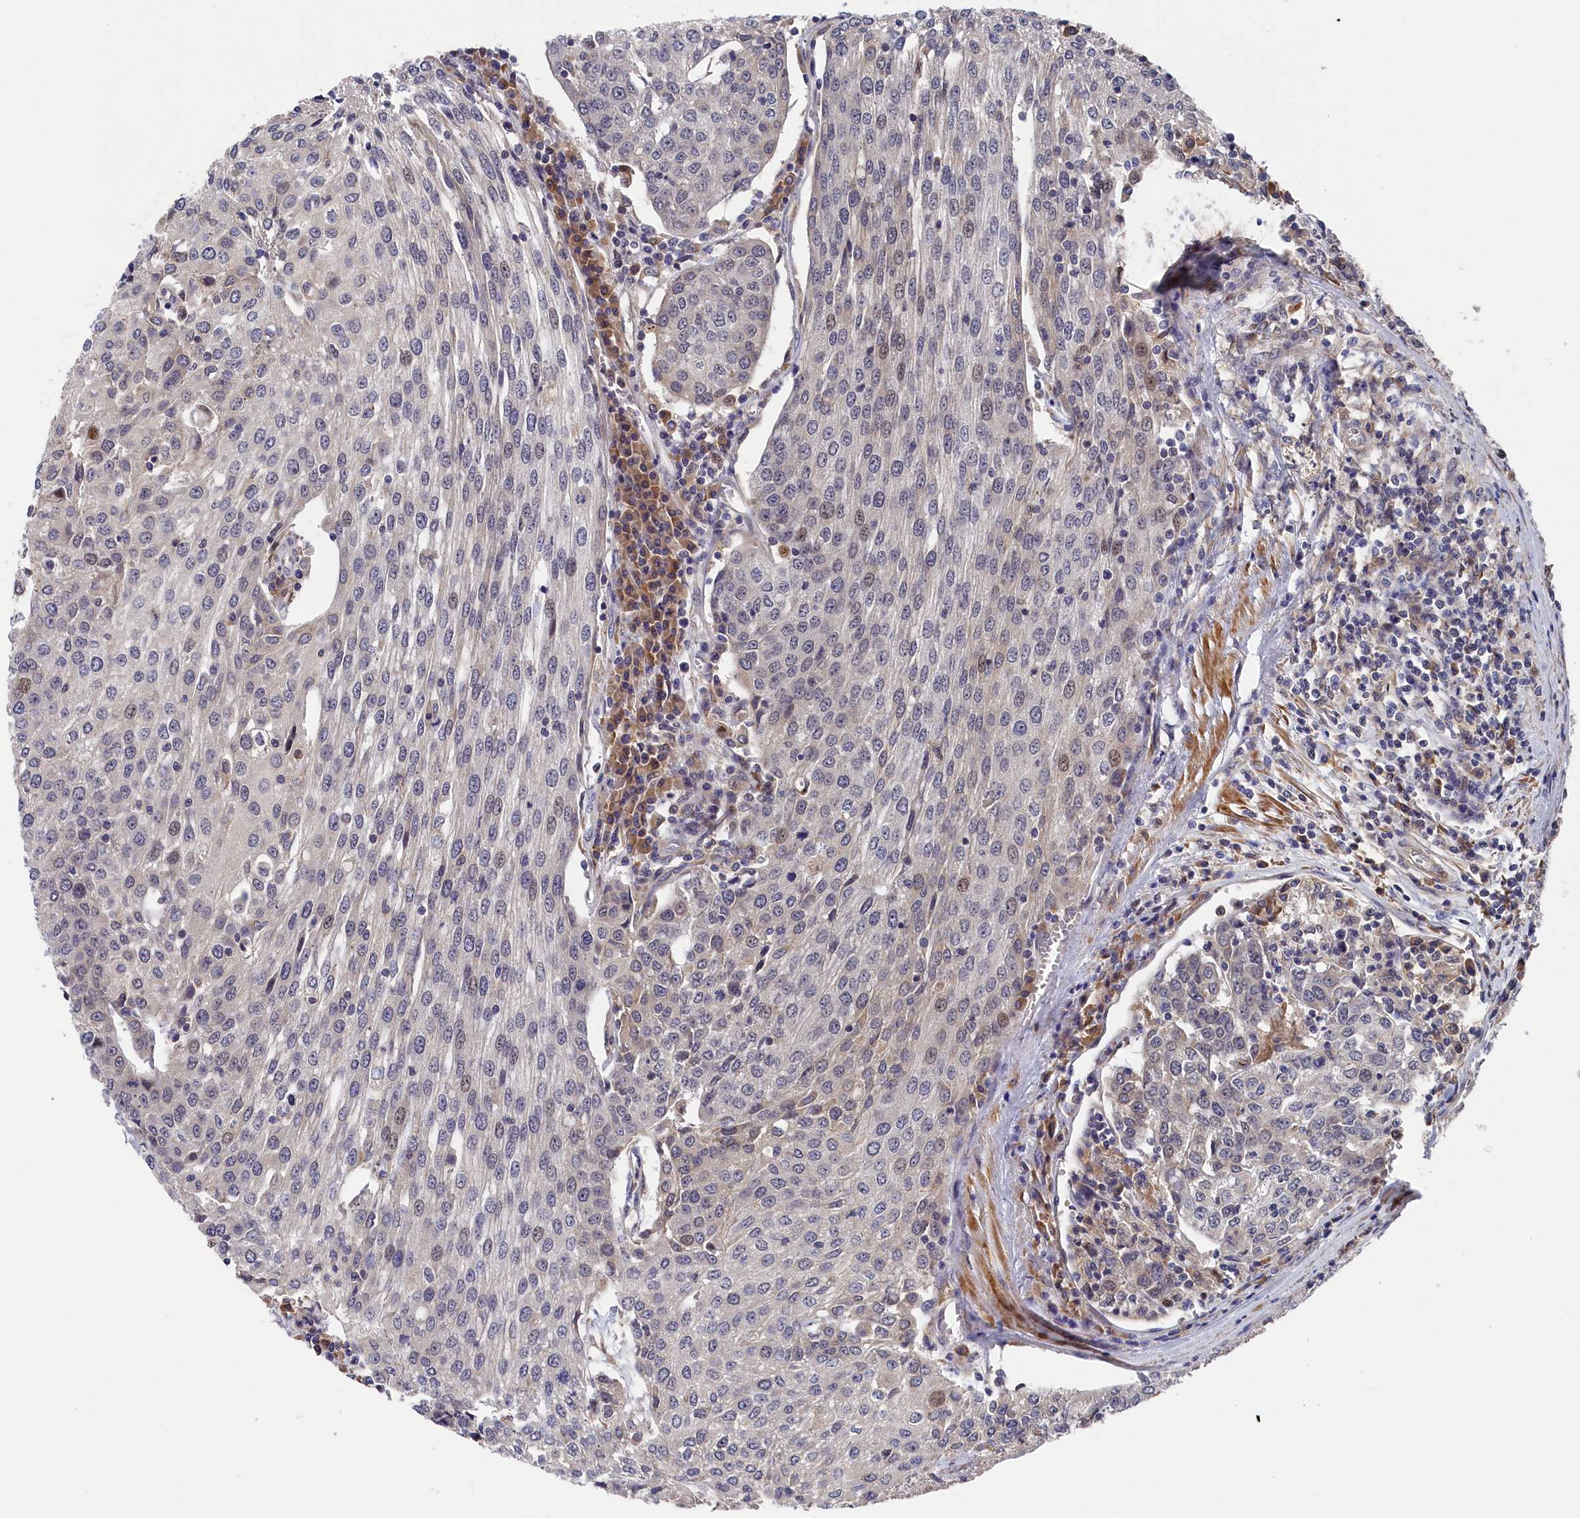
{"staining": {"intensity": "weak", "quantity": "<25%", "location": "nuclear"}, "tissue": "urothelial cancer", "cell_type": "Tumor cells", "image_type": "cancer", "snomed": [{"axis": "morphology", "description": "Urothelial carcinoma, High grade"}, {"axis": "topography", "description": "Urinary bladder"}], "caption": "Human urothelial carcinoma (high-grade) stained for a protein using IHC demonstrates no staining in tumor cells.", "gene": "CYB5D2", "patient": {"sex": "female", "age": 85}}